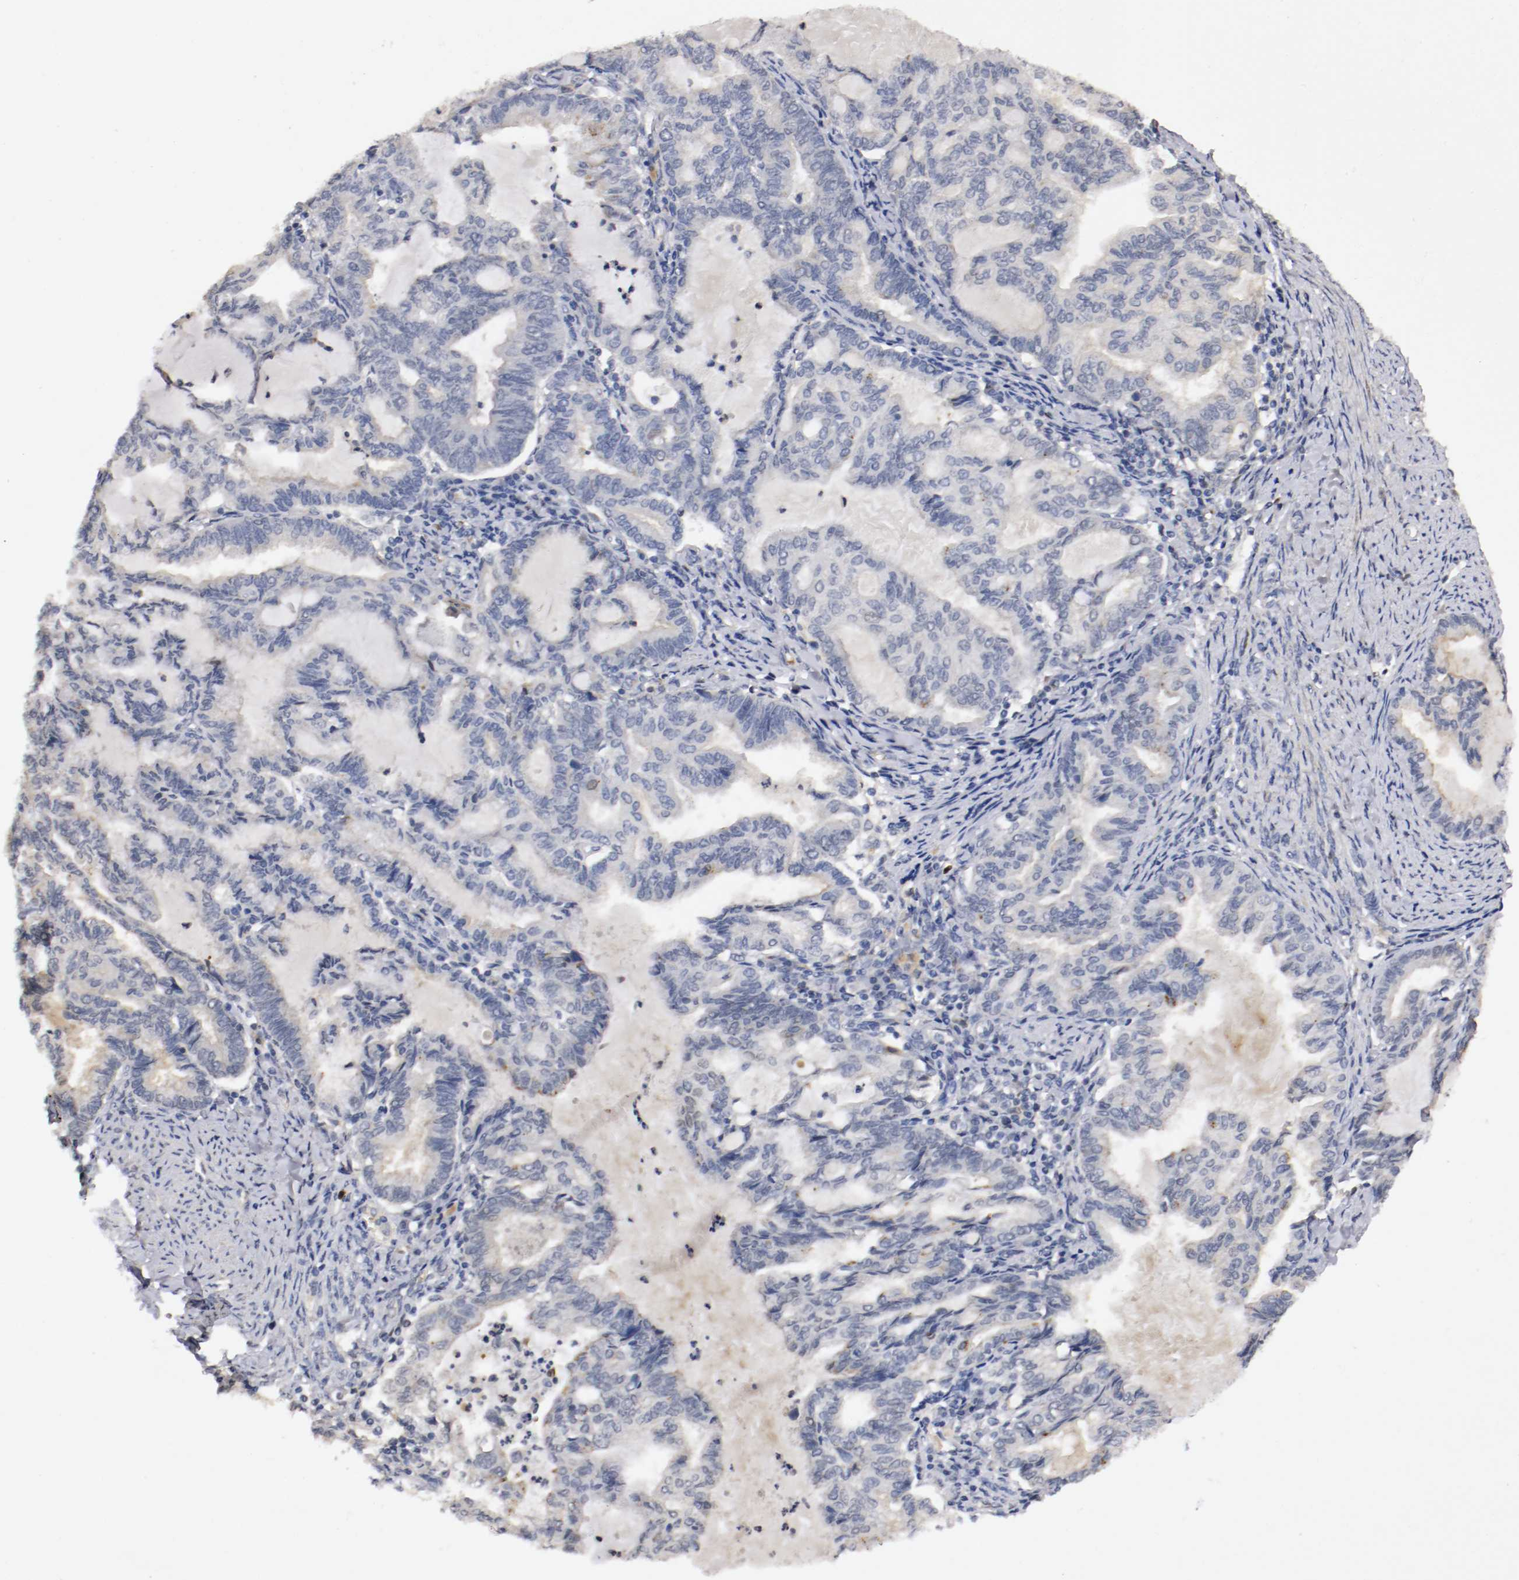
{"staining": {"intensity": "negative", "quantity": "none", "location": "none"}, "tissue": "endometrial cancer", "cell_type": "Tumor cells", "image_type": "cancer", "snomed": [{"axis": "morphology", "description": "Adenocarcinoma, NOS"}, {"axis": "topography", "description": "Endometrium"}], "caption": "Immunohistochemical staining of human endometrial cancer (adenocarcinoma) exhibits no significant staining in tumor cells. (DAB (3,3'-diaminobenzidine) IHC, high magnification).", "gene": "TNFRSF1B", "patient": {"sex": "female", "age": 86}}